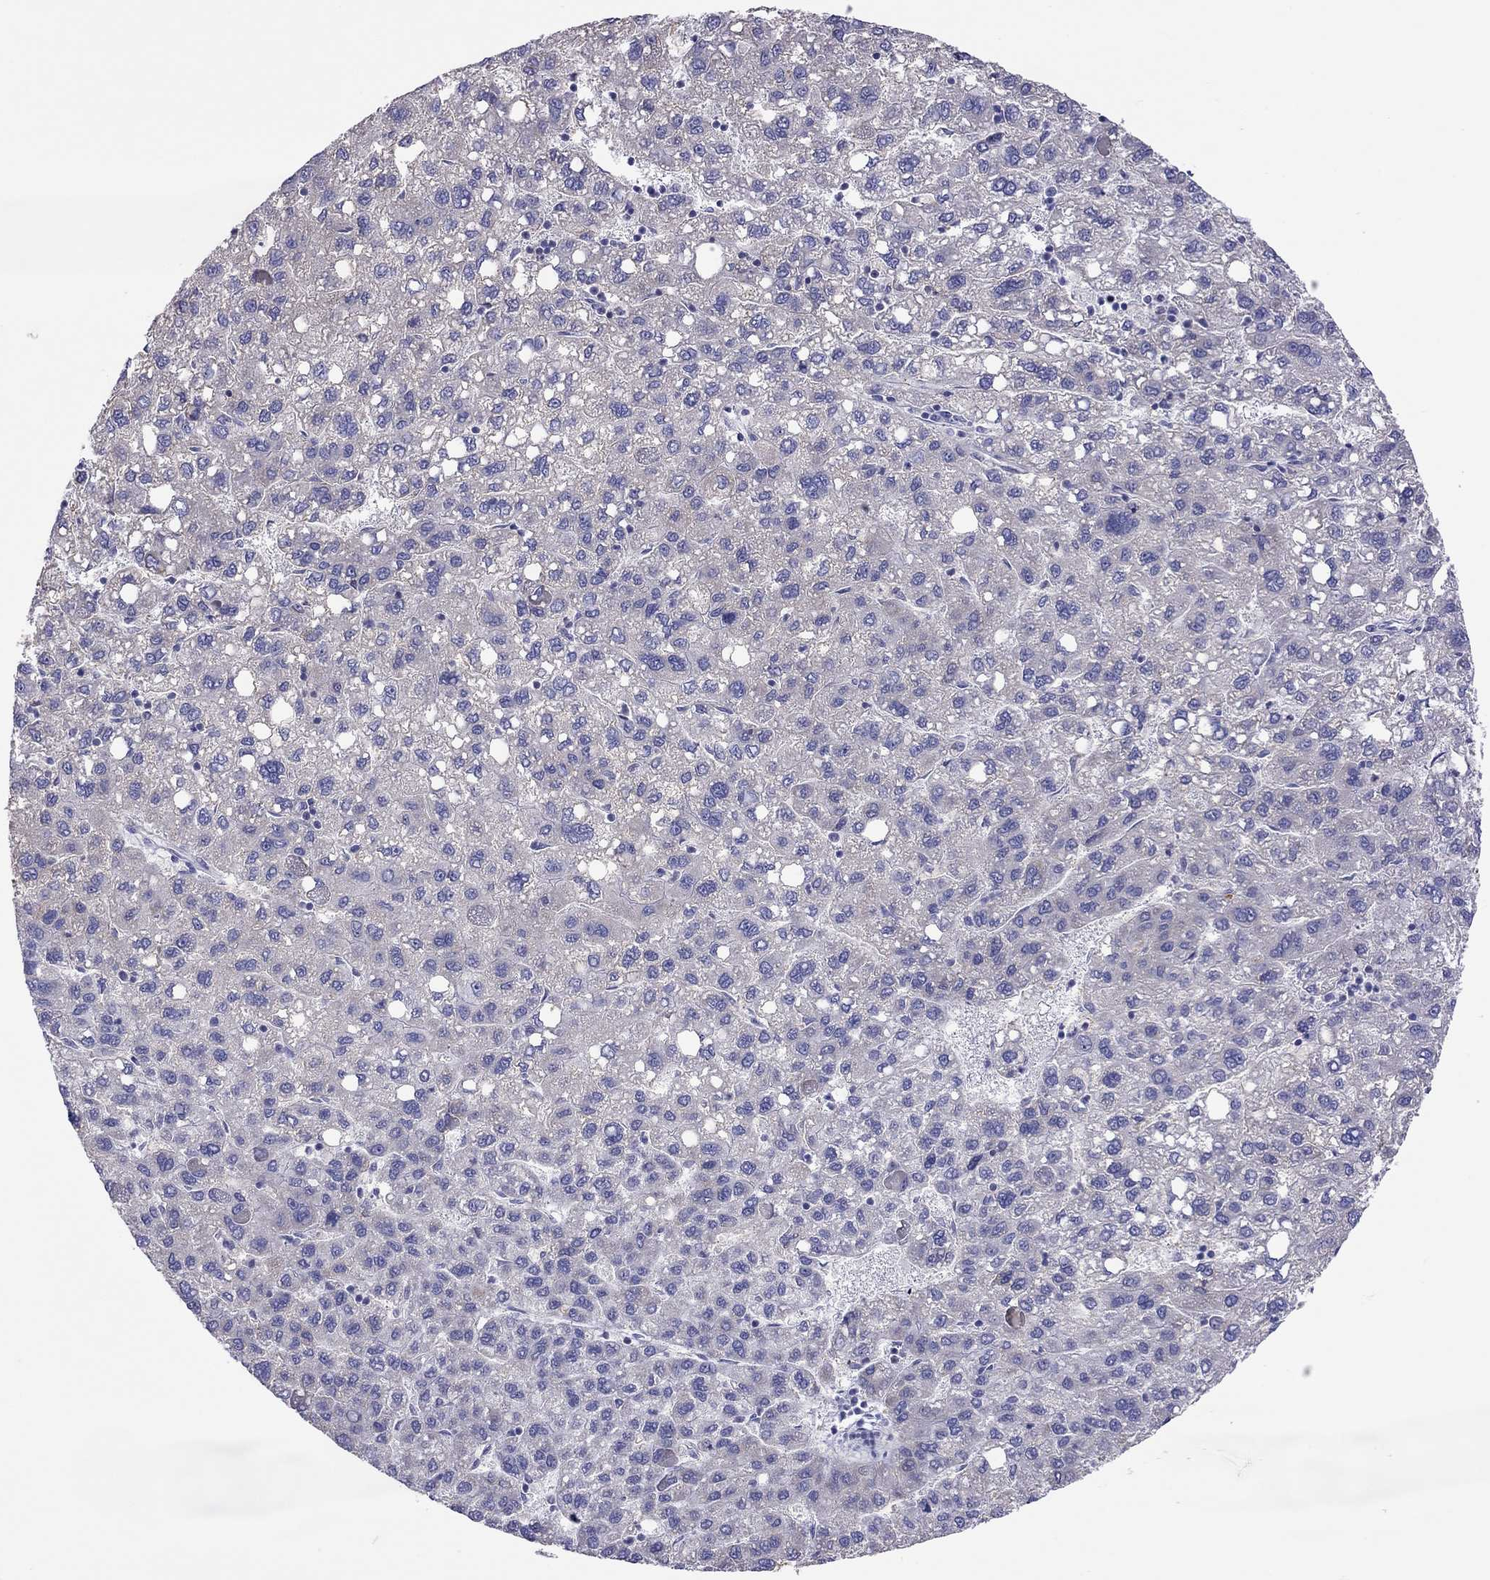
{"staining": {"intensity": "negative", "quantity": "none", "location": "none"}, "tissue": "liver cancer", "cell_type": "Tumor cells", "image_type": "cancer", "snomed": [{"axis": "morphology", "description": "Carcinoma, Hepatocellular, NOS"}, {"axis": "topography", "description": "Liver"}], "caption": "Immunohistochemical staining of liver cancer demonstrates no significant staining in tumor cells.", "gene": "COL9A1", "patient": {"sex": "female", "age": 82}}